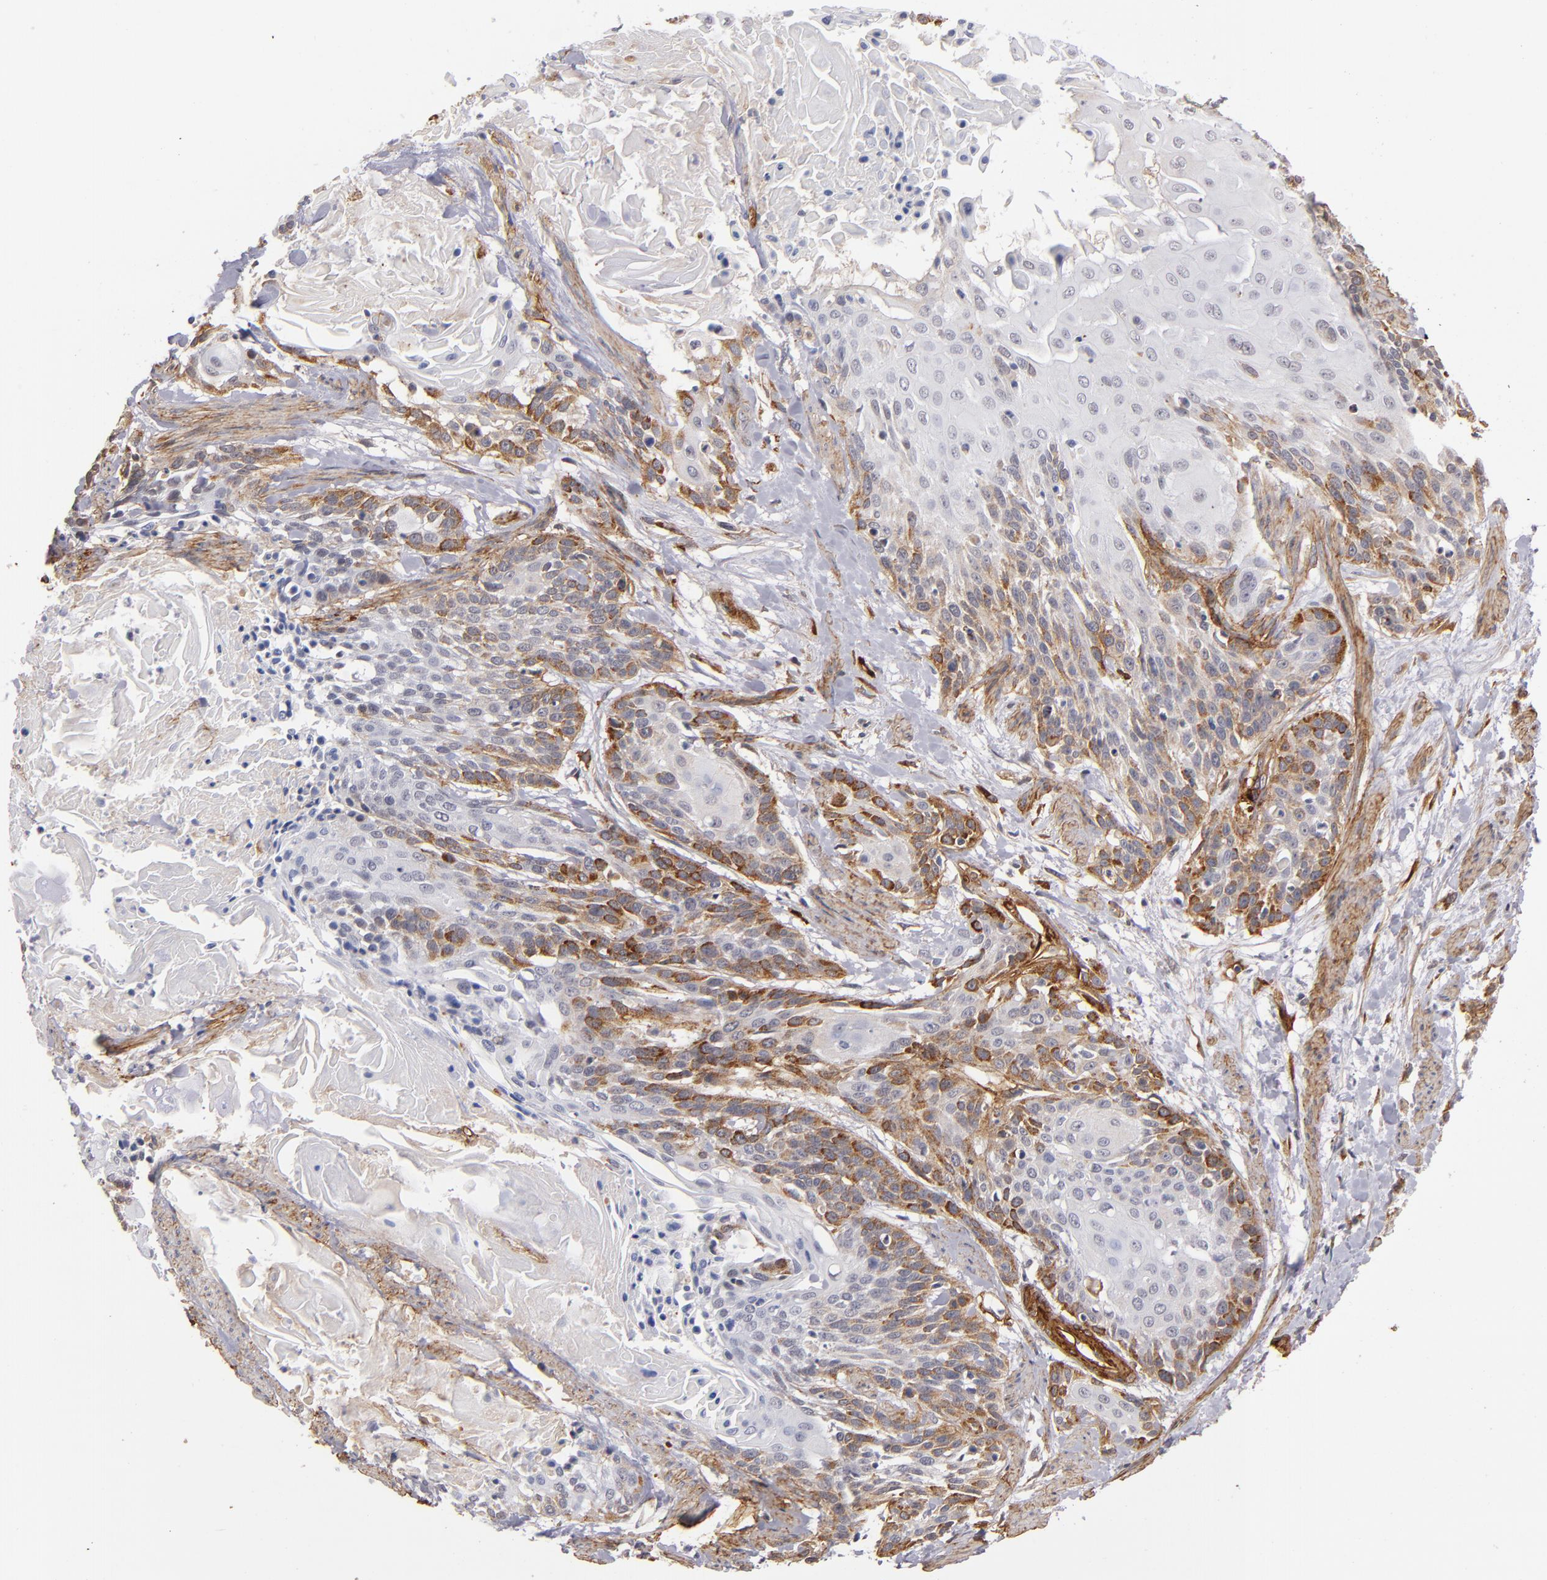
{"staining": {"intensity": "moderate", "quantity": "25%-75%", "location": "cytoplasmic/membranous"}, "tissue": "cervical cancer", "cell_type": "Tumor cells", "image_type": "cancer", "snomed": [{"axis": "morphology", "description": "Squamous cell carcinoma, NOS"}, {"axis": "topography", "description": "Cervix"}], "caption": "Moderate cytoplasmic/membranous expression for a protein is identified in approximately 25%-75% of tumor cells of squamous cell carcinoma (cervical) using immunohistochemistry.", "gene": "LAMC1", "patient": {"sex": "female", "age": 57}}